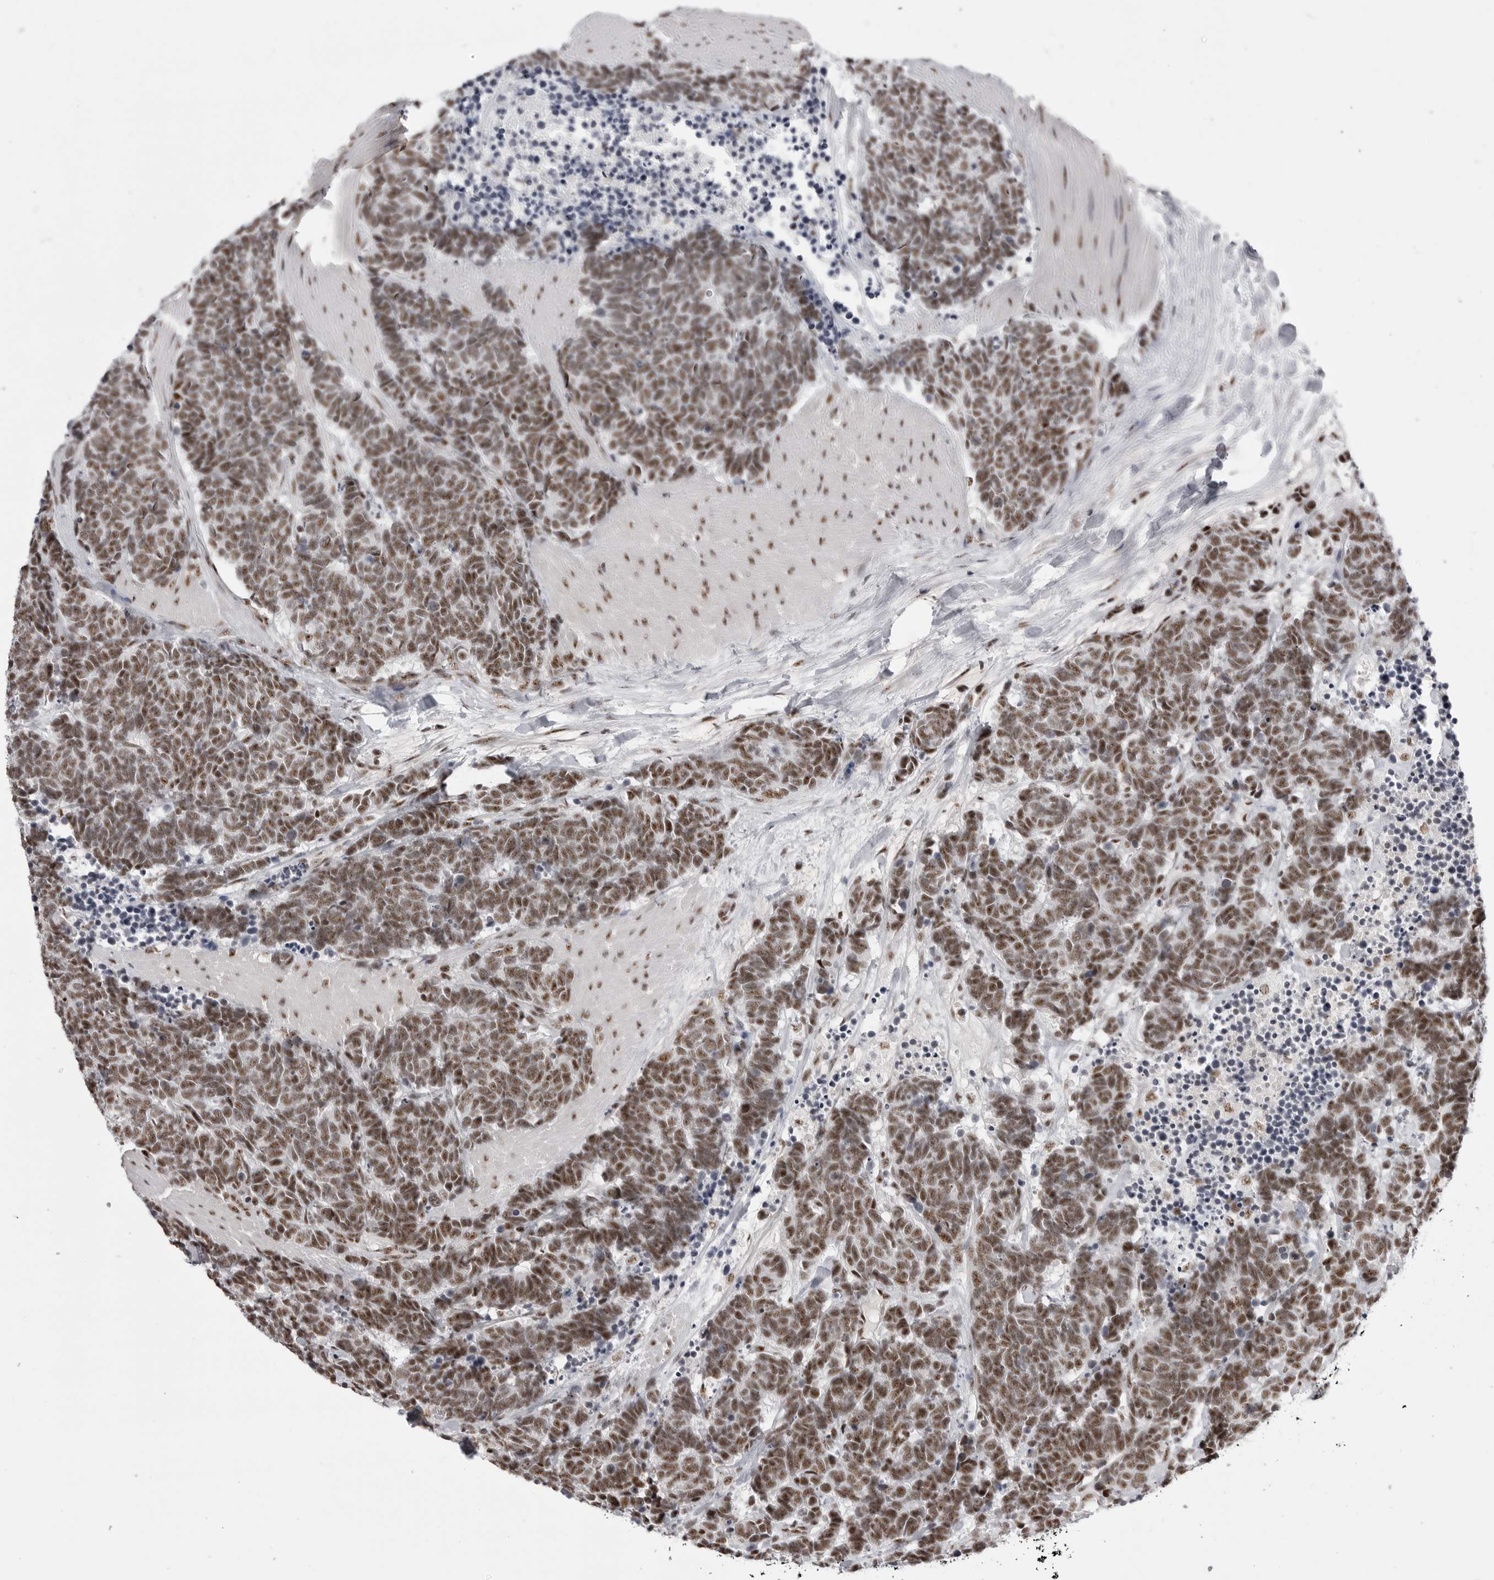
{"staining": {"intensity": "moderate", "quantity": ">75%", "location": "nuclear"}, "tissue": "carcinoid", "cell_type": "Tumor cells", "image_type": "cancer", "snomed": [{"axis": "morphology", "description": "Carcinoma, NOS"}, {"axis": "morphology", "description": "Carcinoid, malignant, NOS"}, {"axis": "topography", "description": "Urinary bladder"}], "caption": "Immunohistochemistry photomicrograph of human carcinoid (malignant) stained for a protein (brown), which shows medium levels of moderate nuclear staining in approximately >75% of tumor cells.", "gene": "WRAP53", "patient": {"sex": "male", "age": 57}}